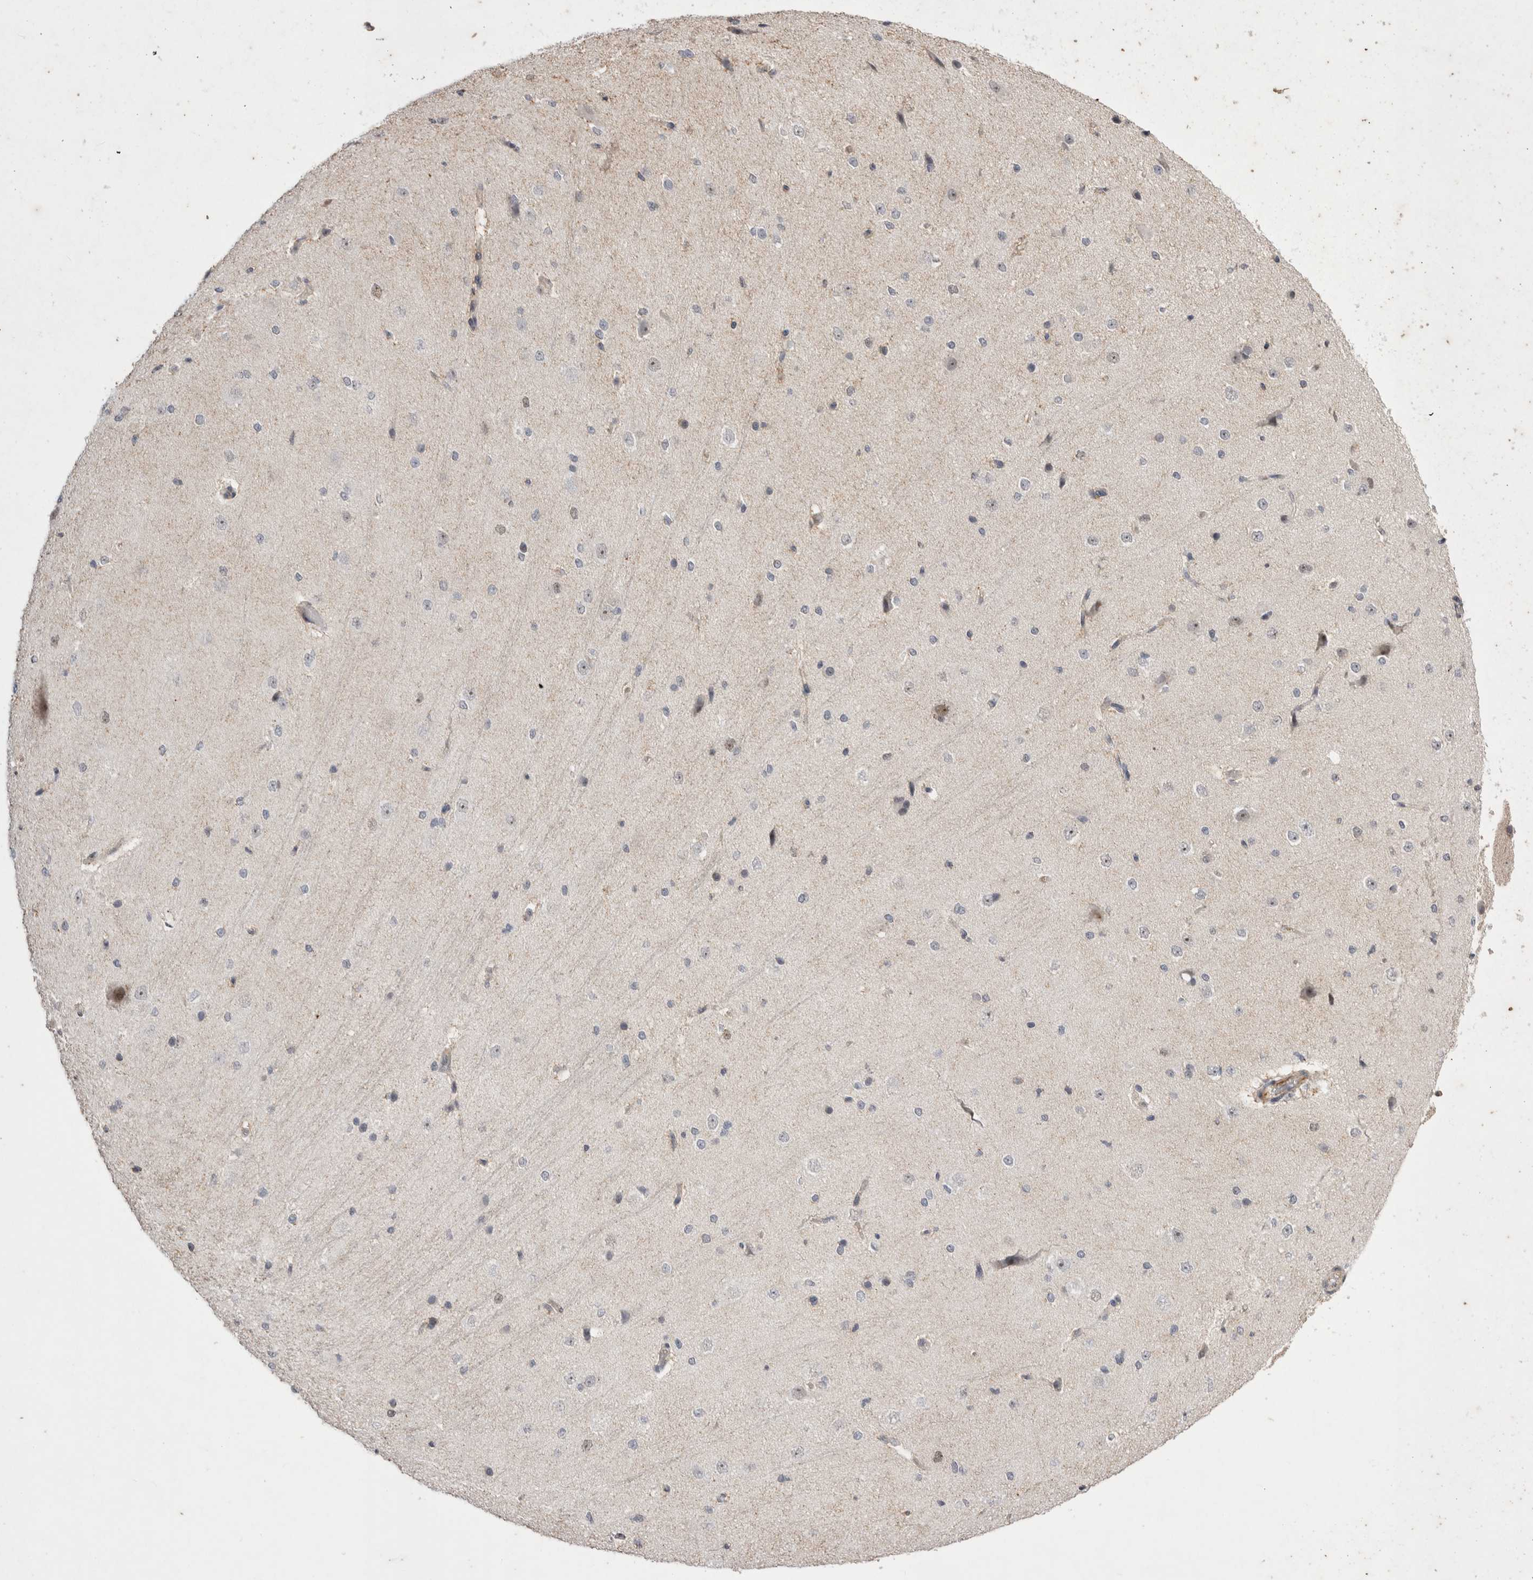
{"staining": {"intensity": "negative", "quantity": "none", "location": "none"}, "tissue": "cerebral cortex", "cell_type": "Endothelial cells", "image_type": "normal", "snomed": [{"axis": "morphology", "description": "Normal tissue, NOS"}, {"axis": "morphology", "description": "Developmental malformation"}, {"axis": "topography", "description": "Cerebral cortex"}], "caption": "Immunohistochemistry (IHC) micrograph of unremarkable cerebral cortex: human cerebral cortex stained with DAB displays no significant protein expression in endothelial cells.", "gene": "STK11", "patient": {"sex": "female", "age": 30}}